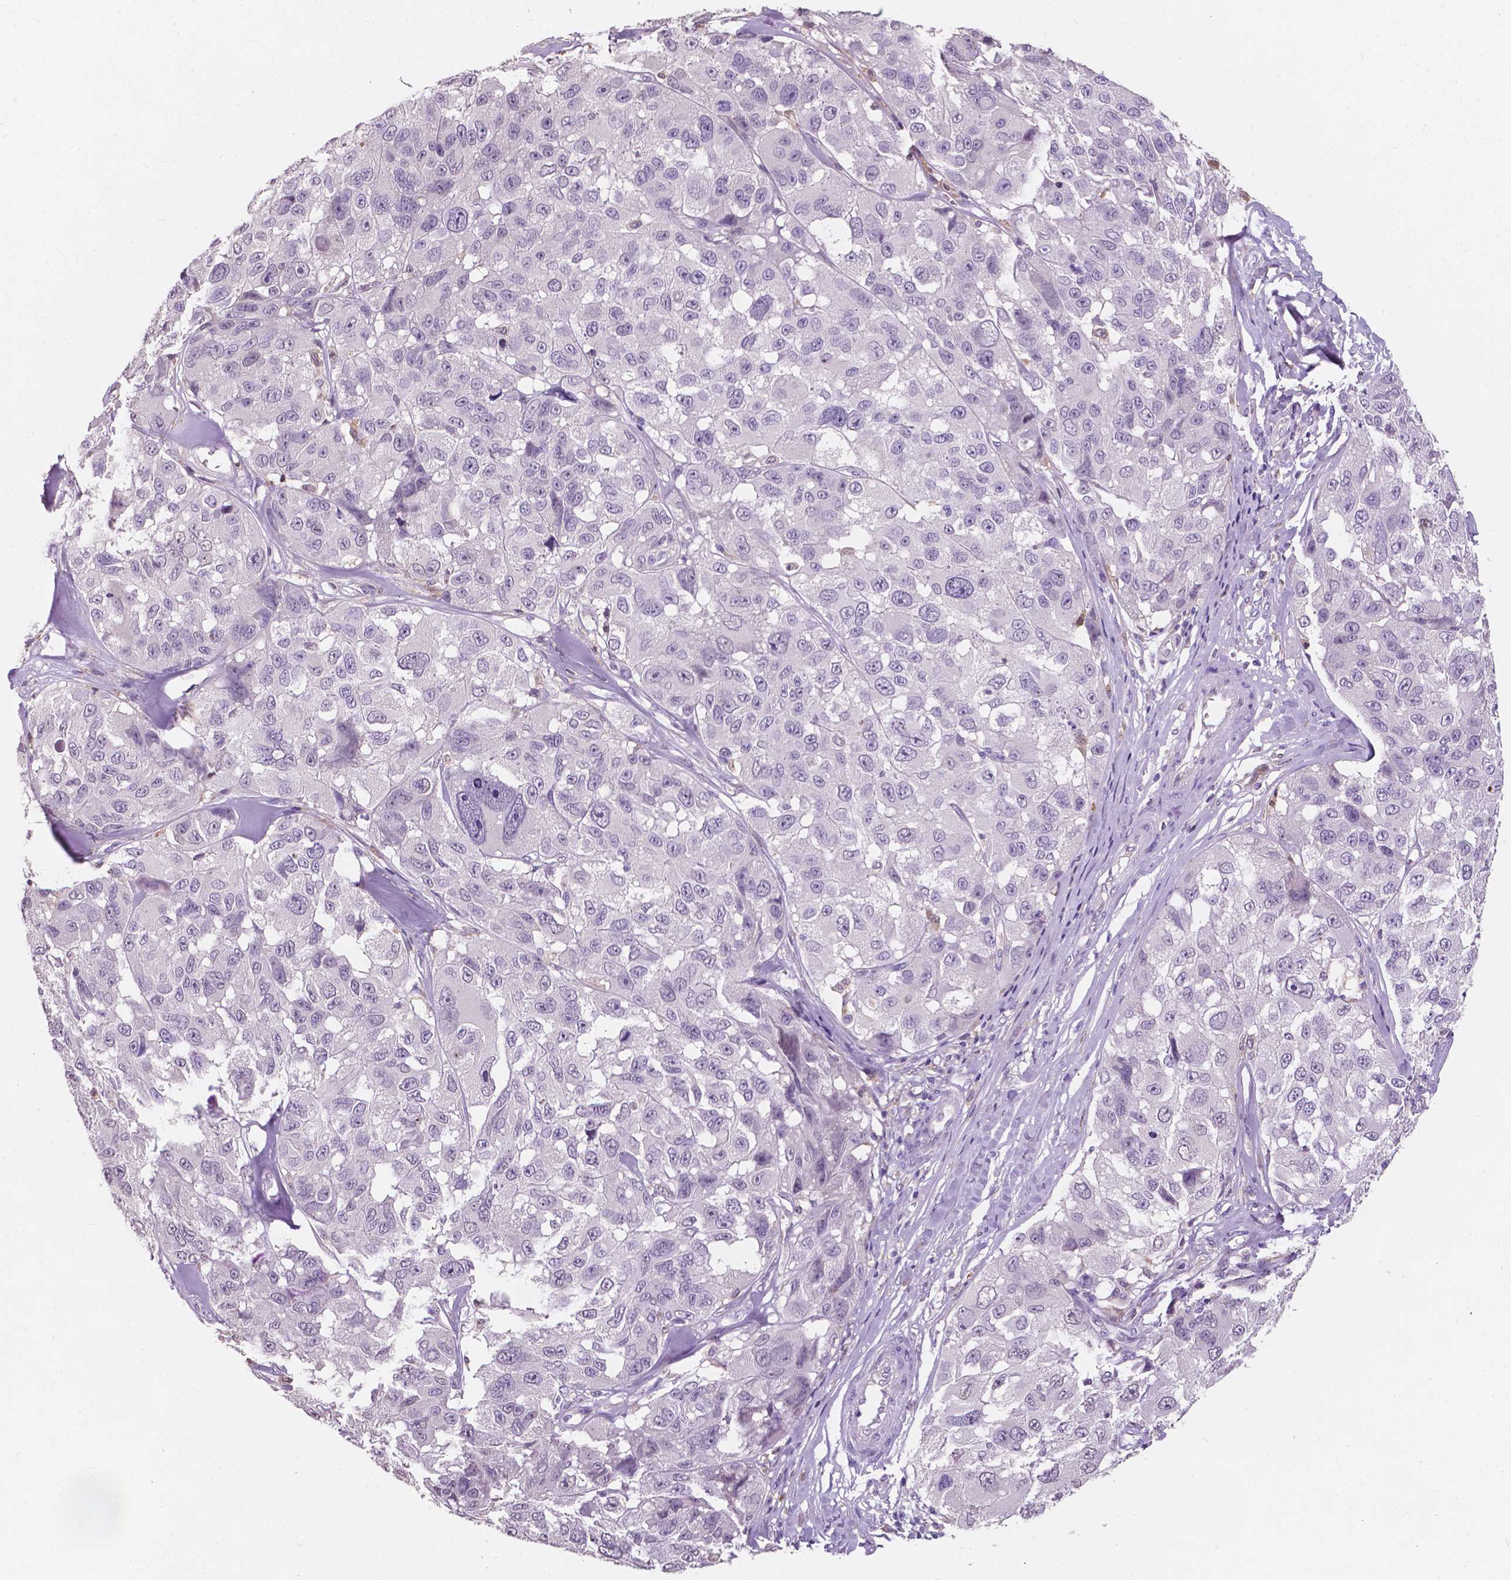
{"staining": {"intensity": "negative", "quantity": "none", "location": "none"}, "tissue": "melanoma", "cell_type": "Tumor cells", "image_type": "cancer", "snomed": [{"axis": "morphology", "description": "Malignant melanoma, NOS"}, {"axis": "topography", "description": "Skin"}], "caption": "DAB immunohistochemical staining of malignant melanoma displays no significant staining in tumor cells.", "gene": "IREB2", "patient": {"sex": "female", "age": 66}}